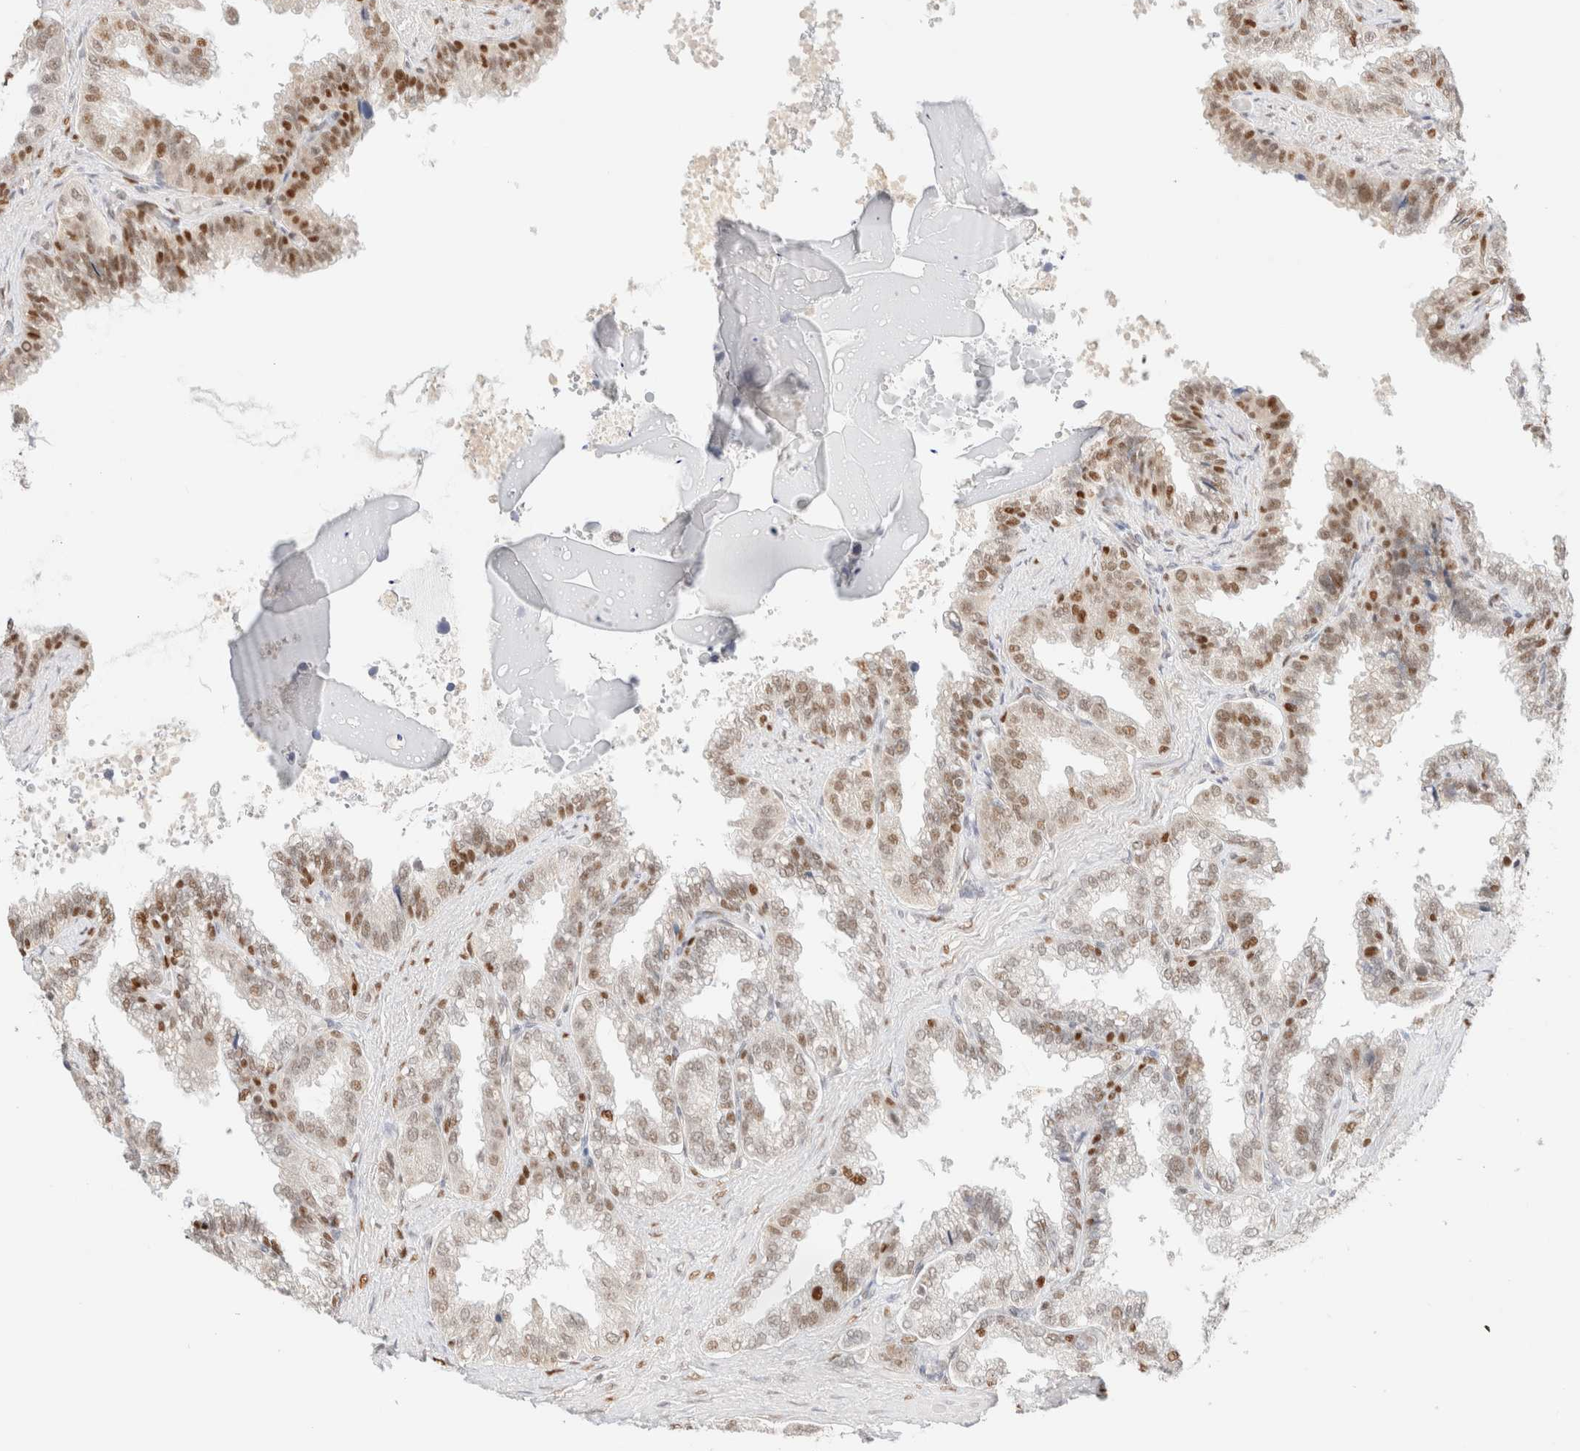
{"staining": {"intensity": "moderate", "quantity": ">75%", "location": "nuclear"}, "tissue": "seminal vesicle", "cell_type": "Glandular cells", "image_type": "normal", "snomed": [{"axis": "morphology", "description": "Normal tissue, NOS"}, {"axis": "topography", "description": "Seminal veicle"}], "caption": "Immunohistochemistry micrograph of unremarkable seminal vesicle: human seminal vesicle stained using IHC reveals medium levels of moderate protein expression localized specifically in the nuclear of glandular cells, appearing as a nuclear brown color.", "gene": "DDB2", "patient": {"sex": "male", "age": 46}}